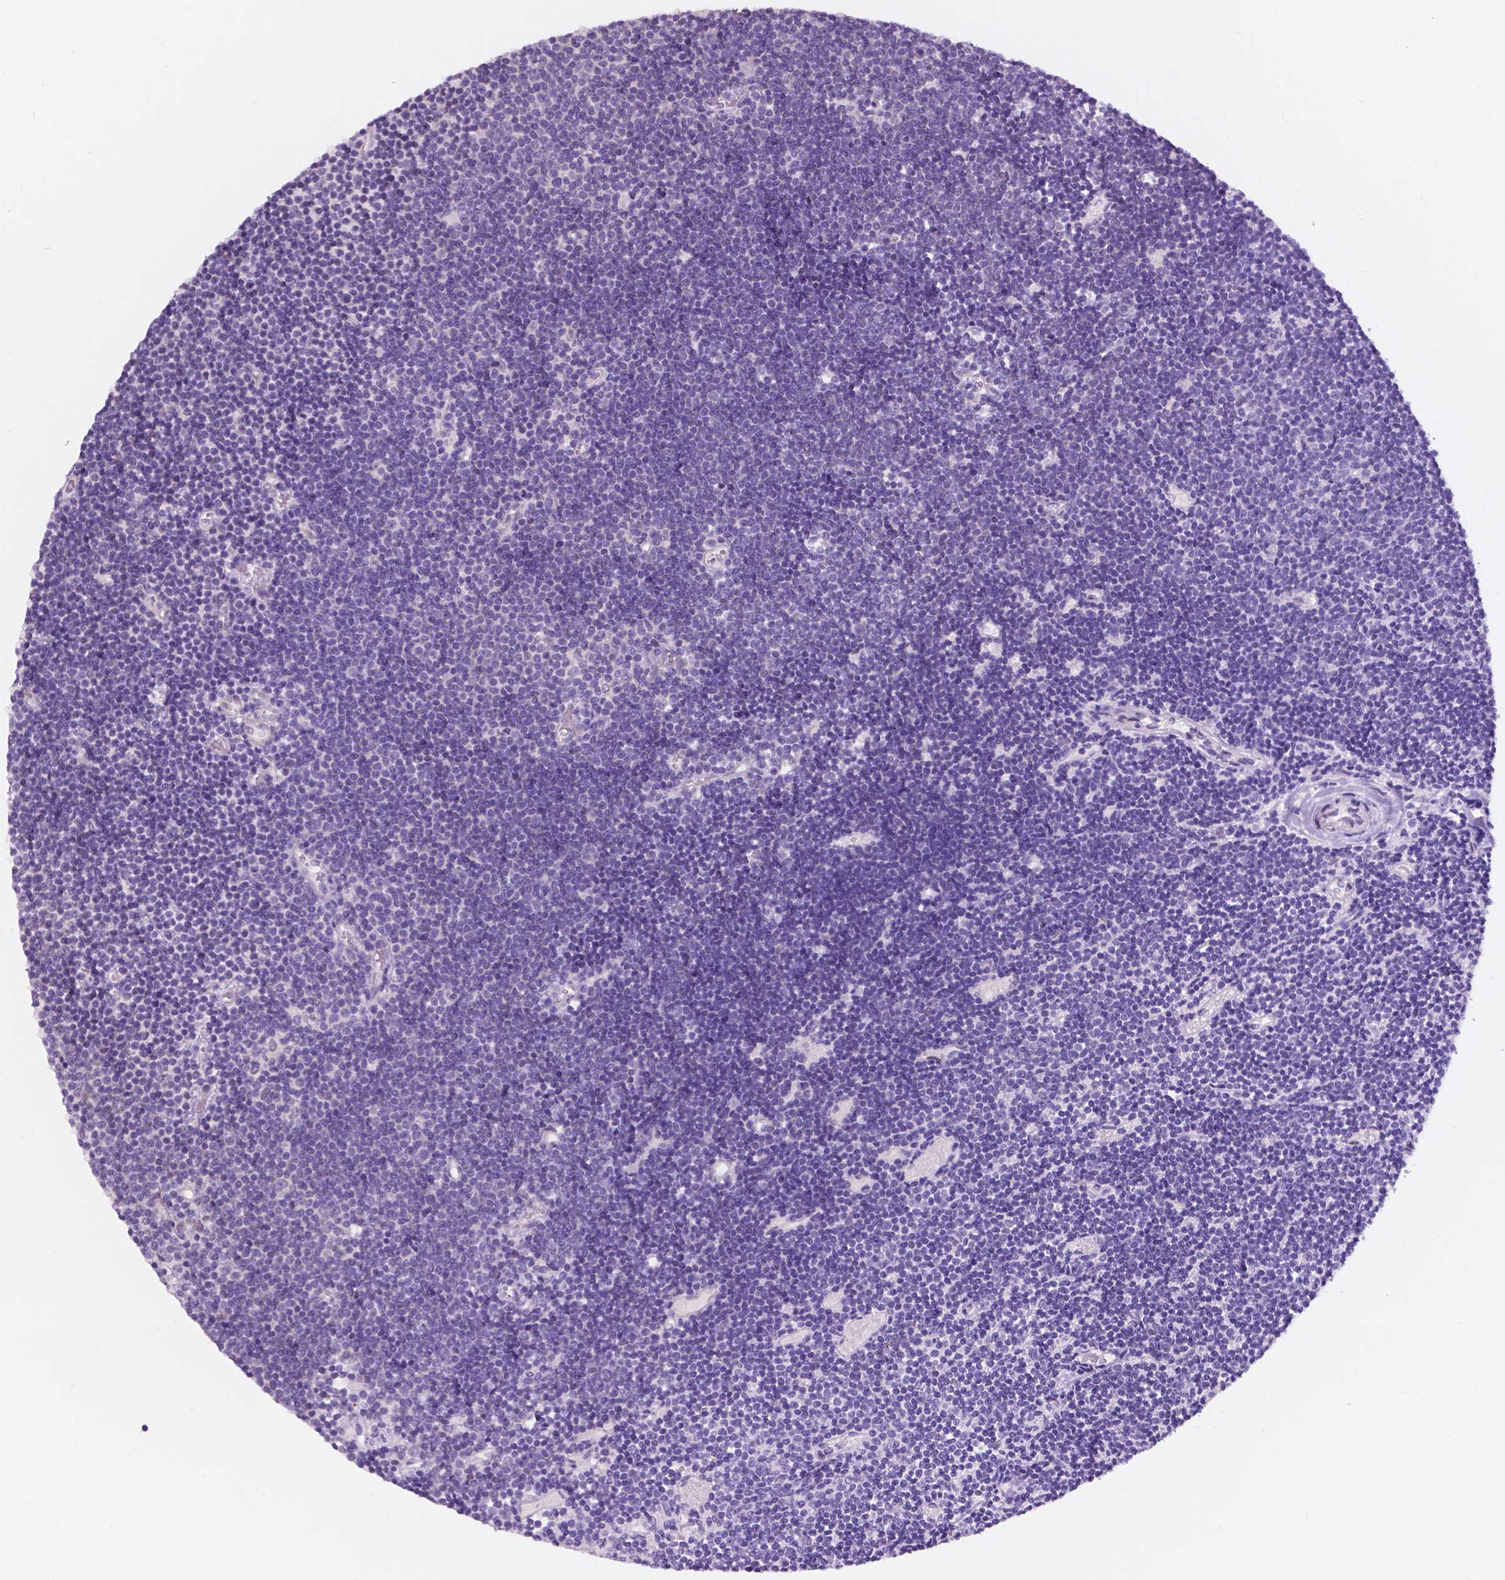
{"staining": {"intensity": "negative", "quantity": "none", "location": "none"}, "tissue": "lymphoma", "cell_type": "Tumor cells", "image_type": "cancer", "snomed": [{"axis": "morphology", "description": "Malignant lymphoma, non-Hodgkin's type, Low grade"}, {"axis": "topography", "description": "Brain"}], "caption": "This is an immunohistochemistry (IHC) micrograph of lymphoma. There is no expression in tumor cells.", "gene": "FAM50B", "patient": {"sex": "female", "age": 66}}